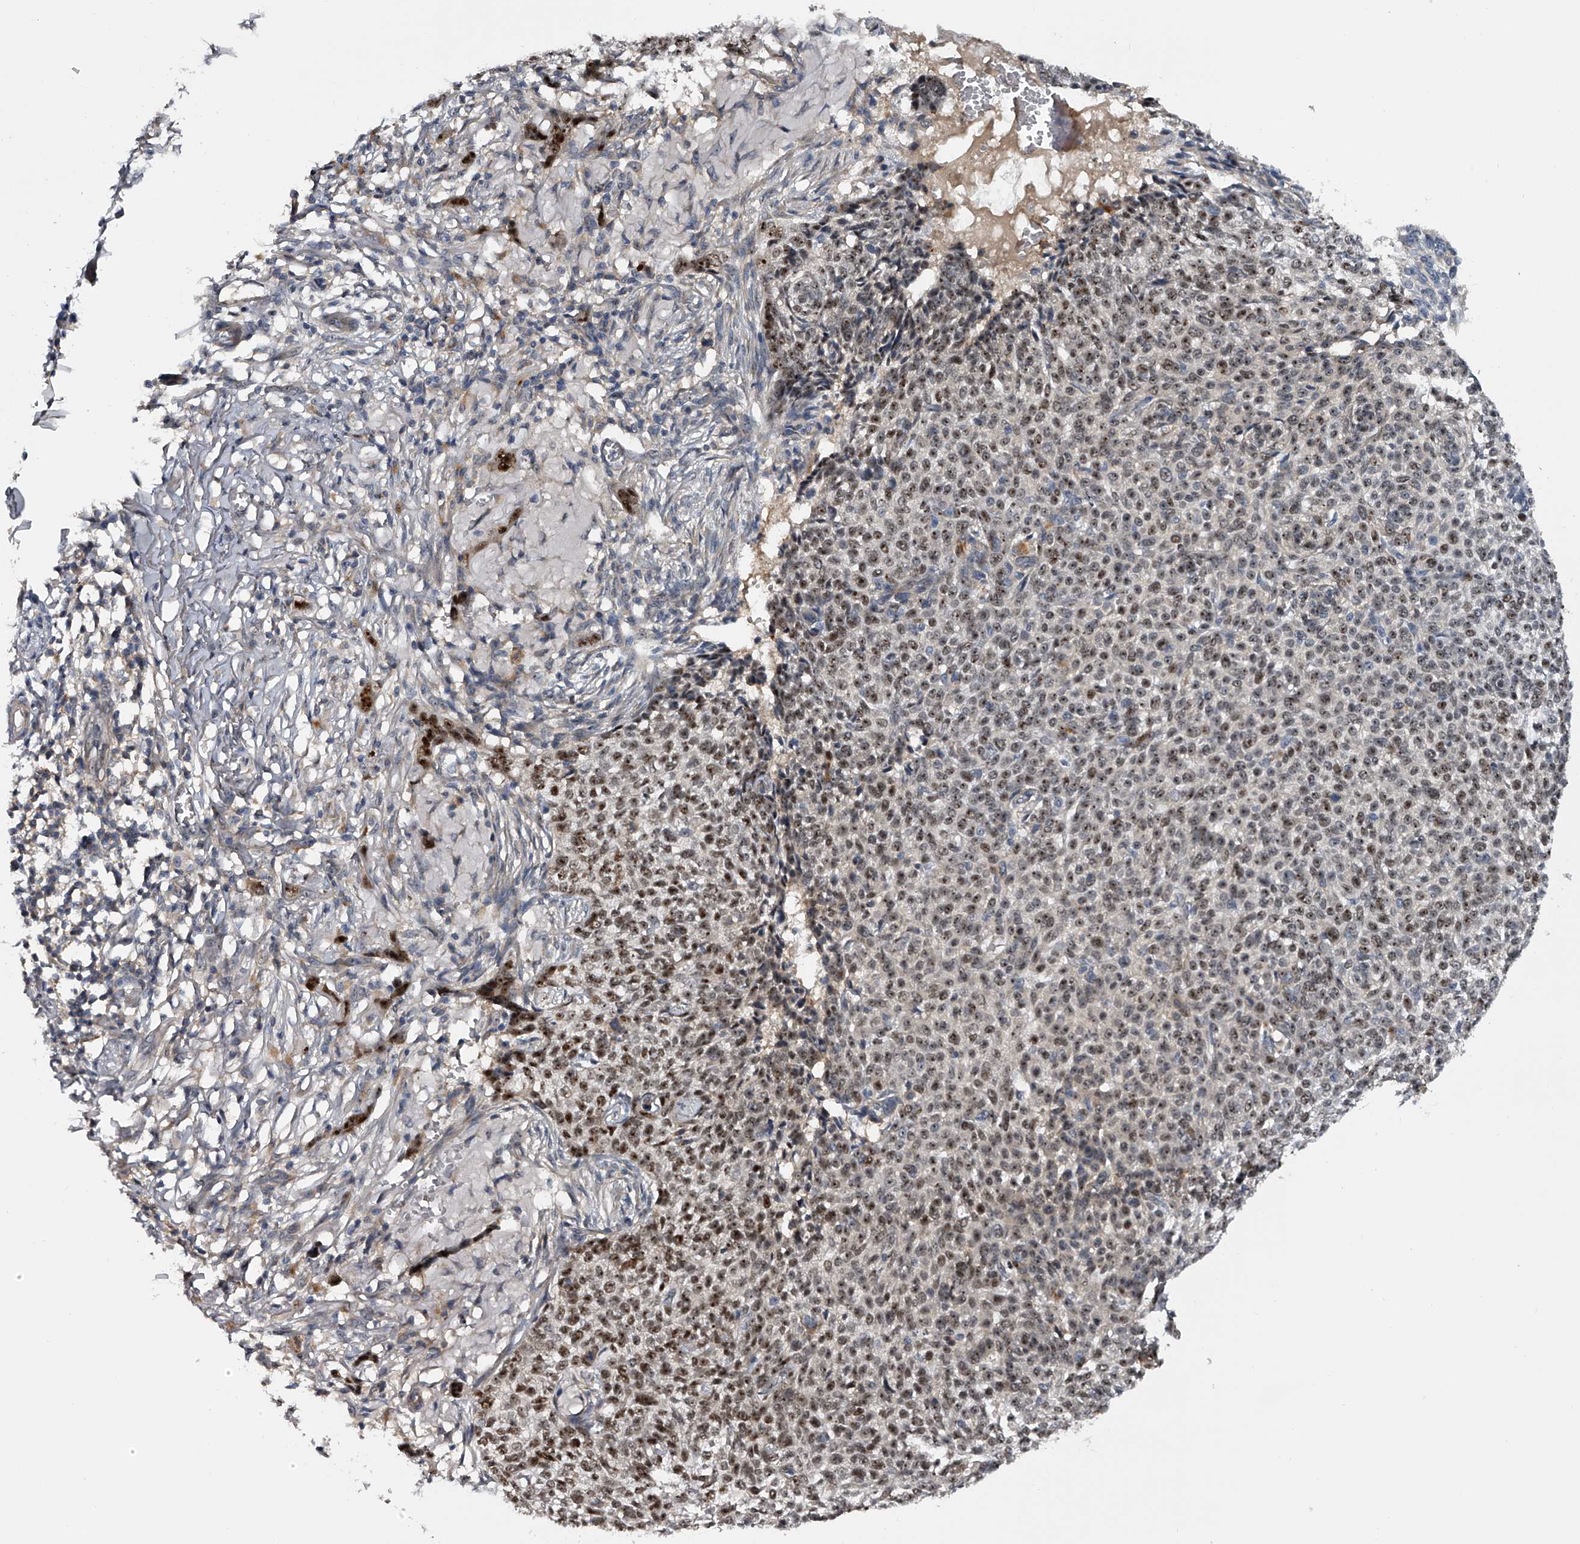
{"staining": {"intensity": "moderate", "quantity": ">75%", "location": "nuclear"}, "tissue": "skin cancer", "cell_type": "Tumor cells", "image_type": "cancer", "snomed": [{"axis": "morphology", "description": "Basal cell carcinoma"}, {"axis": "topography", "description": "Skin"}], "caption": "Immunohistochemistry staining of basal cell carcinoma (skin), which reveals medium levels of moderate nuclear staining in approximately >75% of tumor cells indicating moderate nuclear protein staining. The staining was performed using DAB (3,3'-diaminobenzidine) (brown) for protein detection and nuclei were counterstained in hematoxylin (blue).", "gene": "MDN1", "patient": {"sex": "male", "age": 85}}